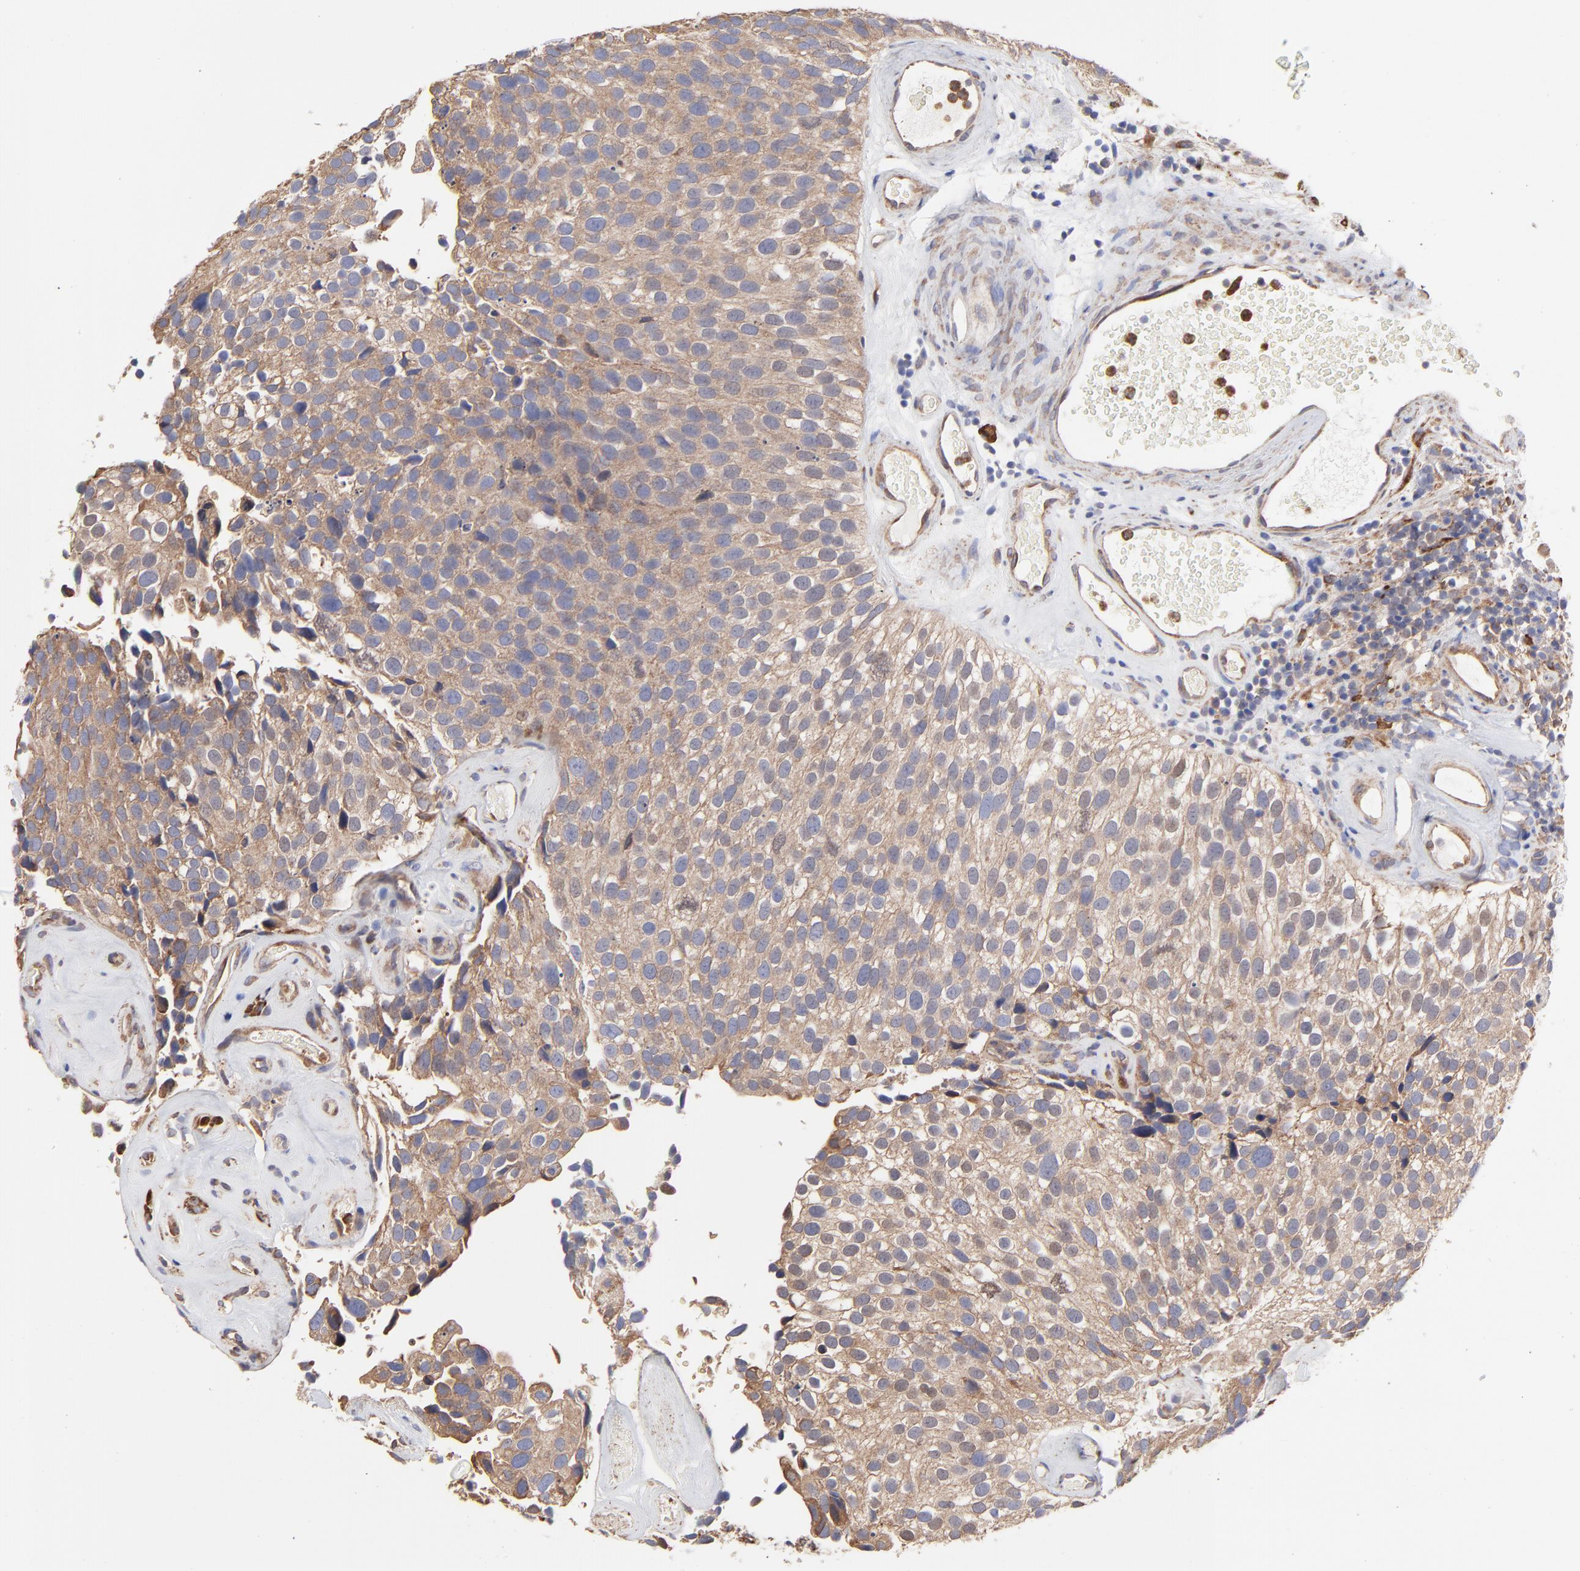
{"staining": {"intensity": "strong", "quantity": ">75%", "location": "cytoplasmic/membranous"}, "tissue": "urothelial cancer", "cell_type": "Tumor cells", "image_type": "cancer", "snomed": [{"axis": "morphology", "description": "Urothelial carcinoma, High grade"}, {"axis": "topography", "description": "Urinary bladder"}], "caption": "Urothelial cancer tissue reveals strong cytoplasmic/membranous expression in approximately >75% of tumor cells The staining was performed using DAB (3,3'-diaminobenzidine) to visualize the protein expression in brown, while the nuclei were stained in blue with hematoxylin (Magnification: 20x).", "gene": "PFKM", "patient": {"sex": "male", "age": 72}}